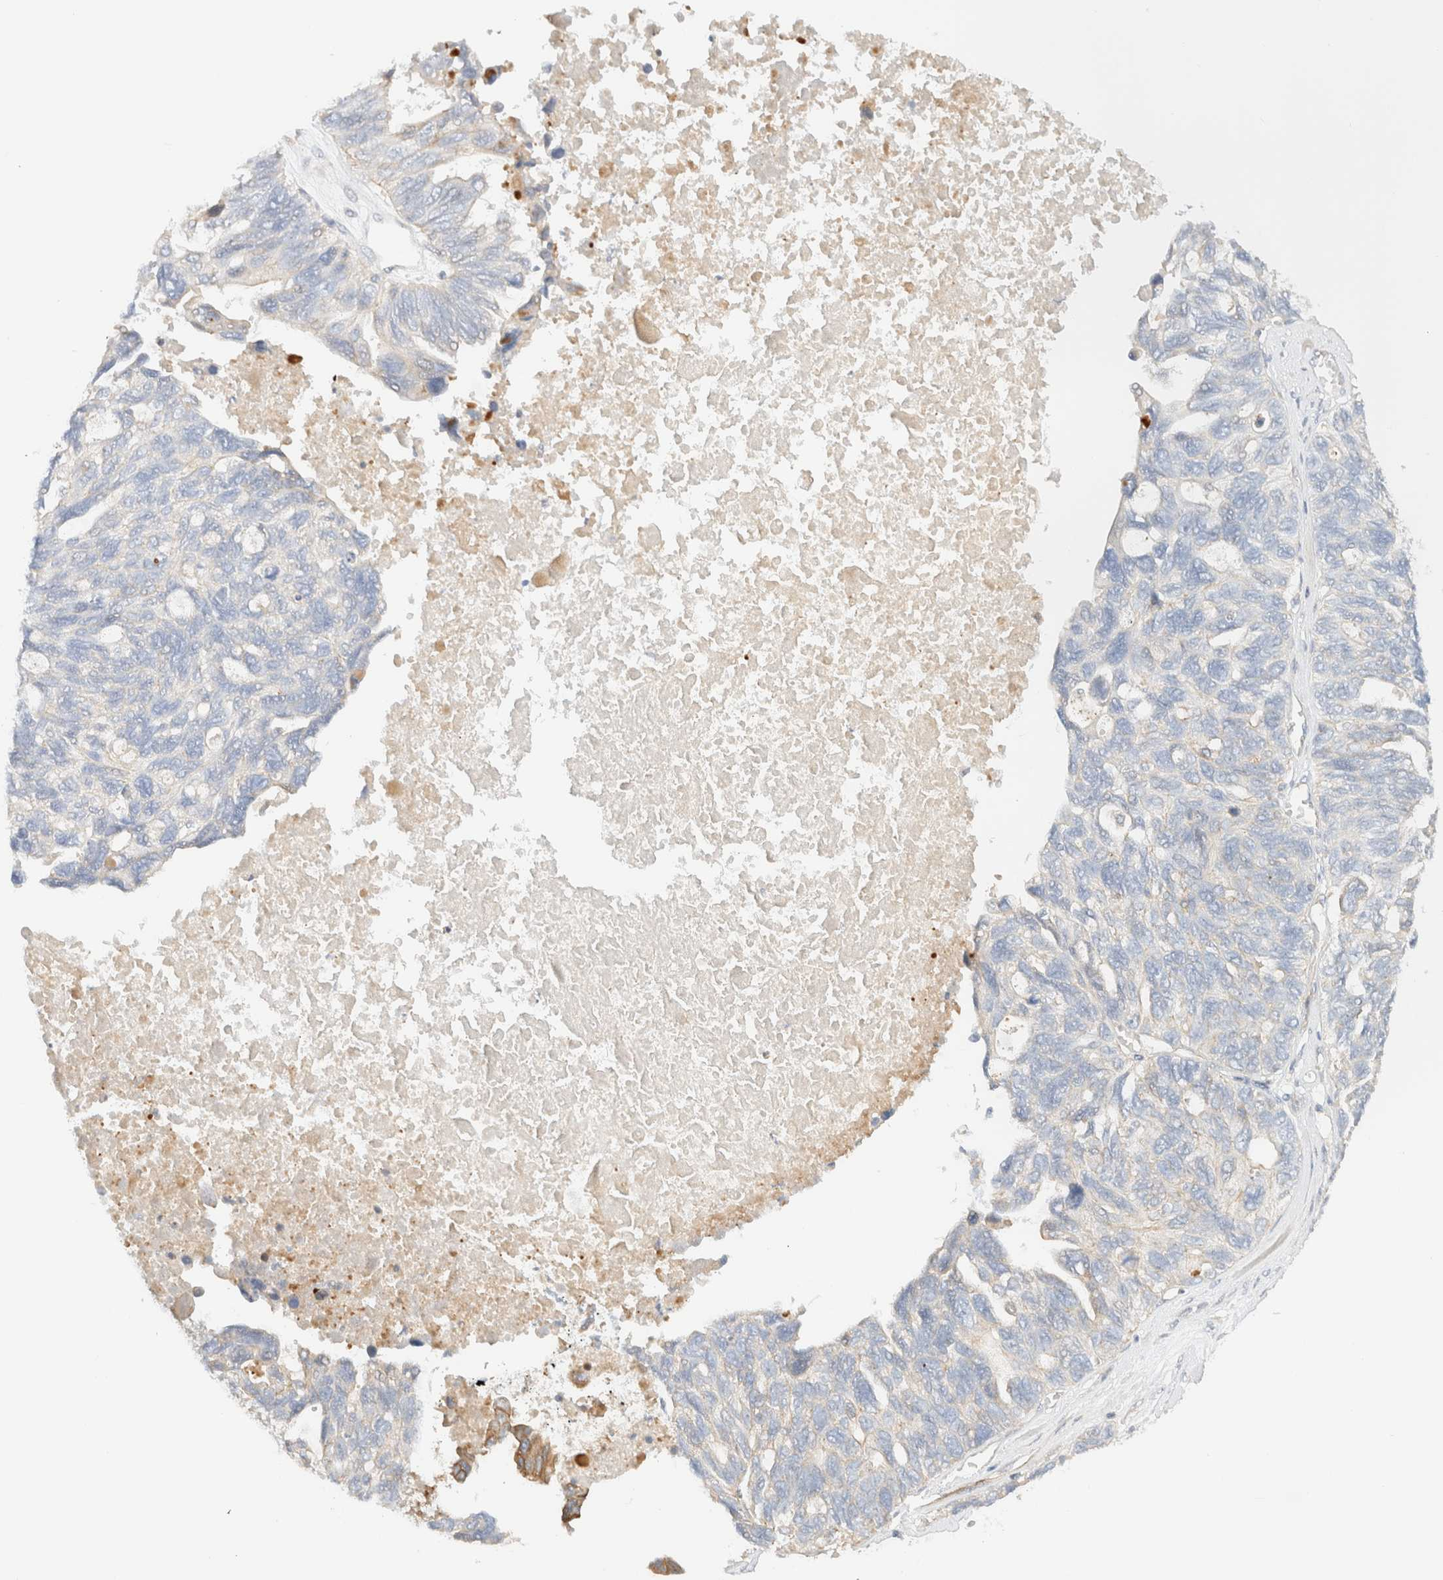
{"staining": {"intensity": "weak", "quantity": "<25%", "location": "cytoplasmic/membranous"}, "tissue": "ovarian cancer", "cell_type": "Tumor cells", "image_type": "cancer", "snomed": [{"axis": "morphology", "description": "Cystadenocarcinoma, serous, NOS"}, {"axis": "topography", "description": "Ovary"}], "caption": "Protein analysis of ovarian cancer exhibits no significant positivity in tumor cells.", "gene": "MYO10", "patient": {"sex": "female", "age": 79}}